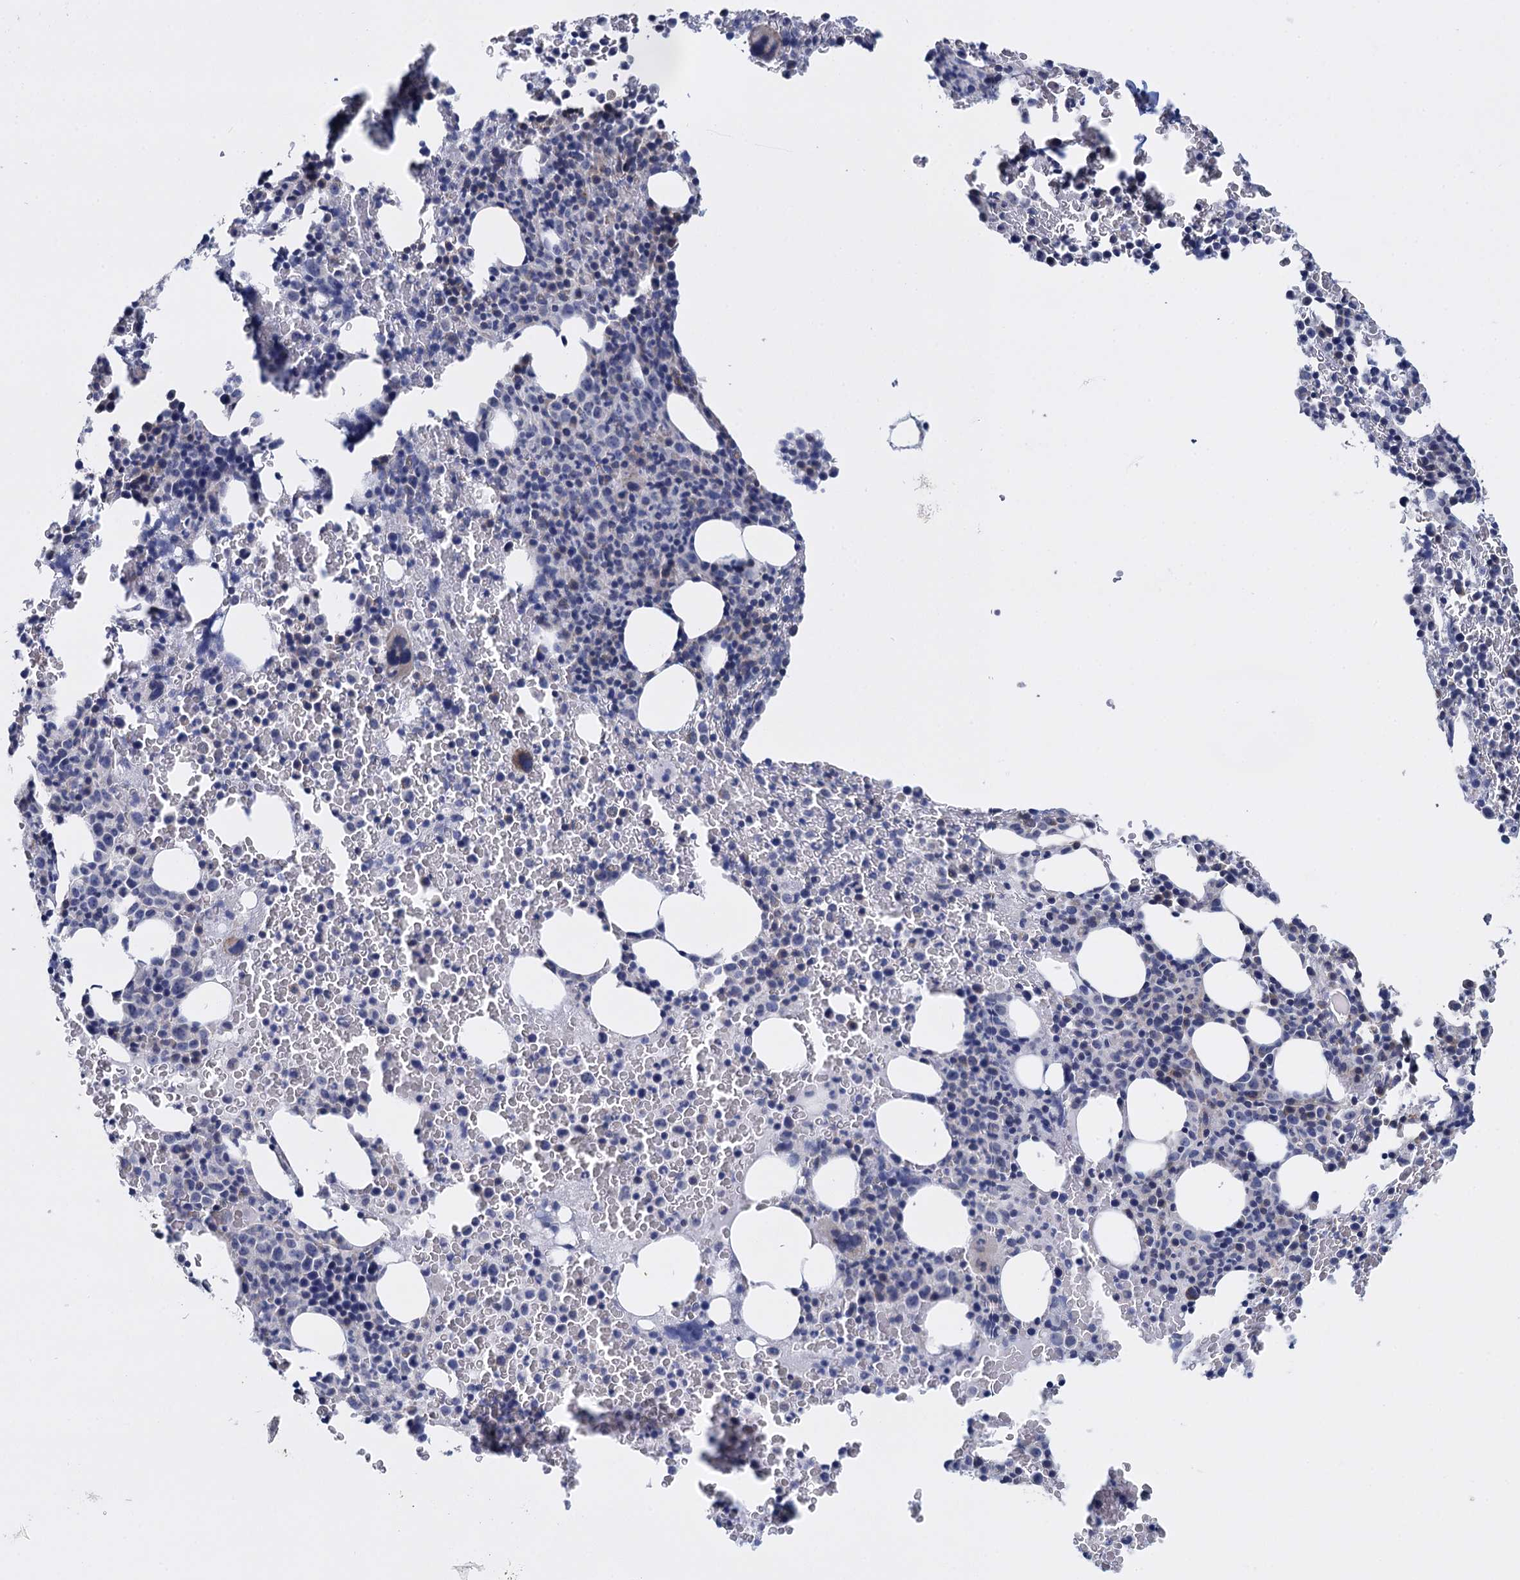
{"staining": {"intensity": "weak", "quantity": "<25%", "location": "cytoplasmic/membranous"}, "tissue": "bone marrow", "cell_type": "Hematopoietic cells", "image_type": "normal", "snomed": [{"axis": "morphology", "description": "Normal tissue, NOS"}, {"axis": "topography", "description": "Bone marrow"}], "caption": "Hematopoietic cells are negative for brown protein staining in benign bone marrow. The staining is performed using DAB brown chromogen with nuclei counter-stained in using hematoxylin.", "gene": "GSTM2", "patient": {"sex": "female", "age": 54}}